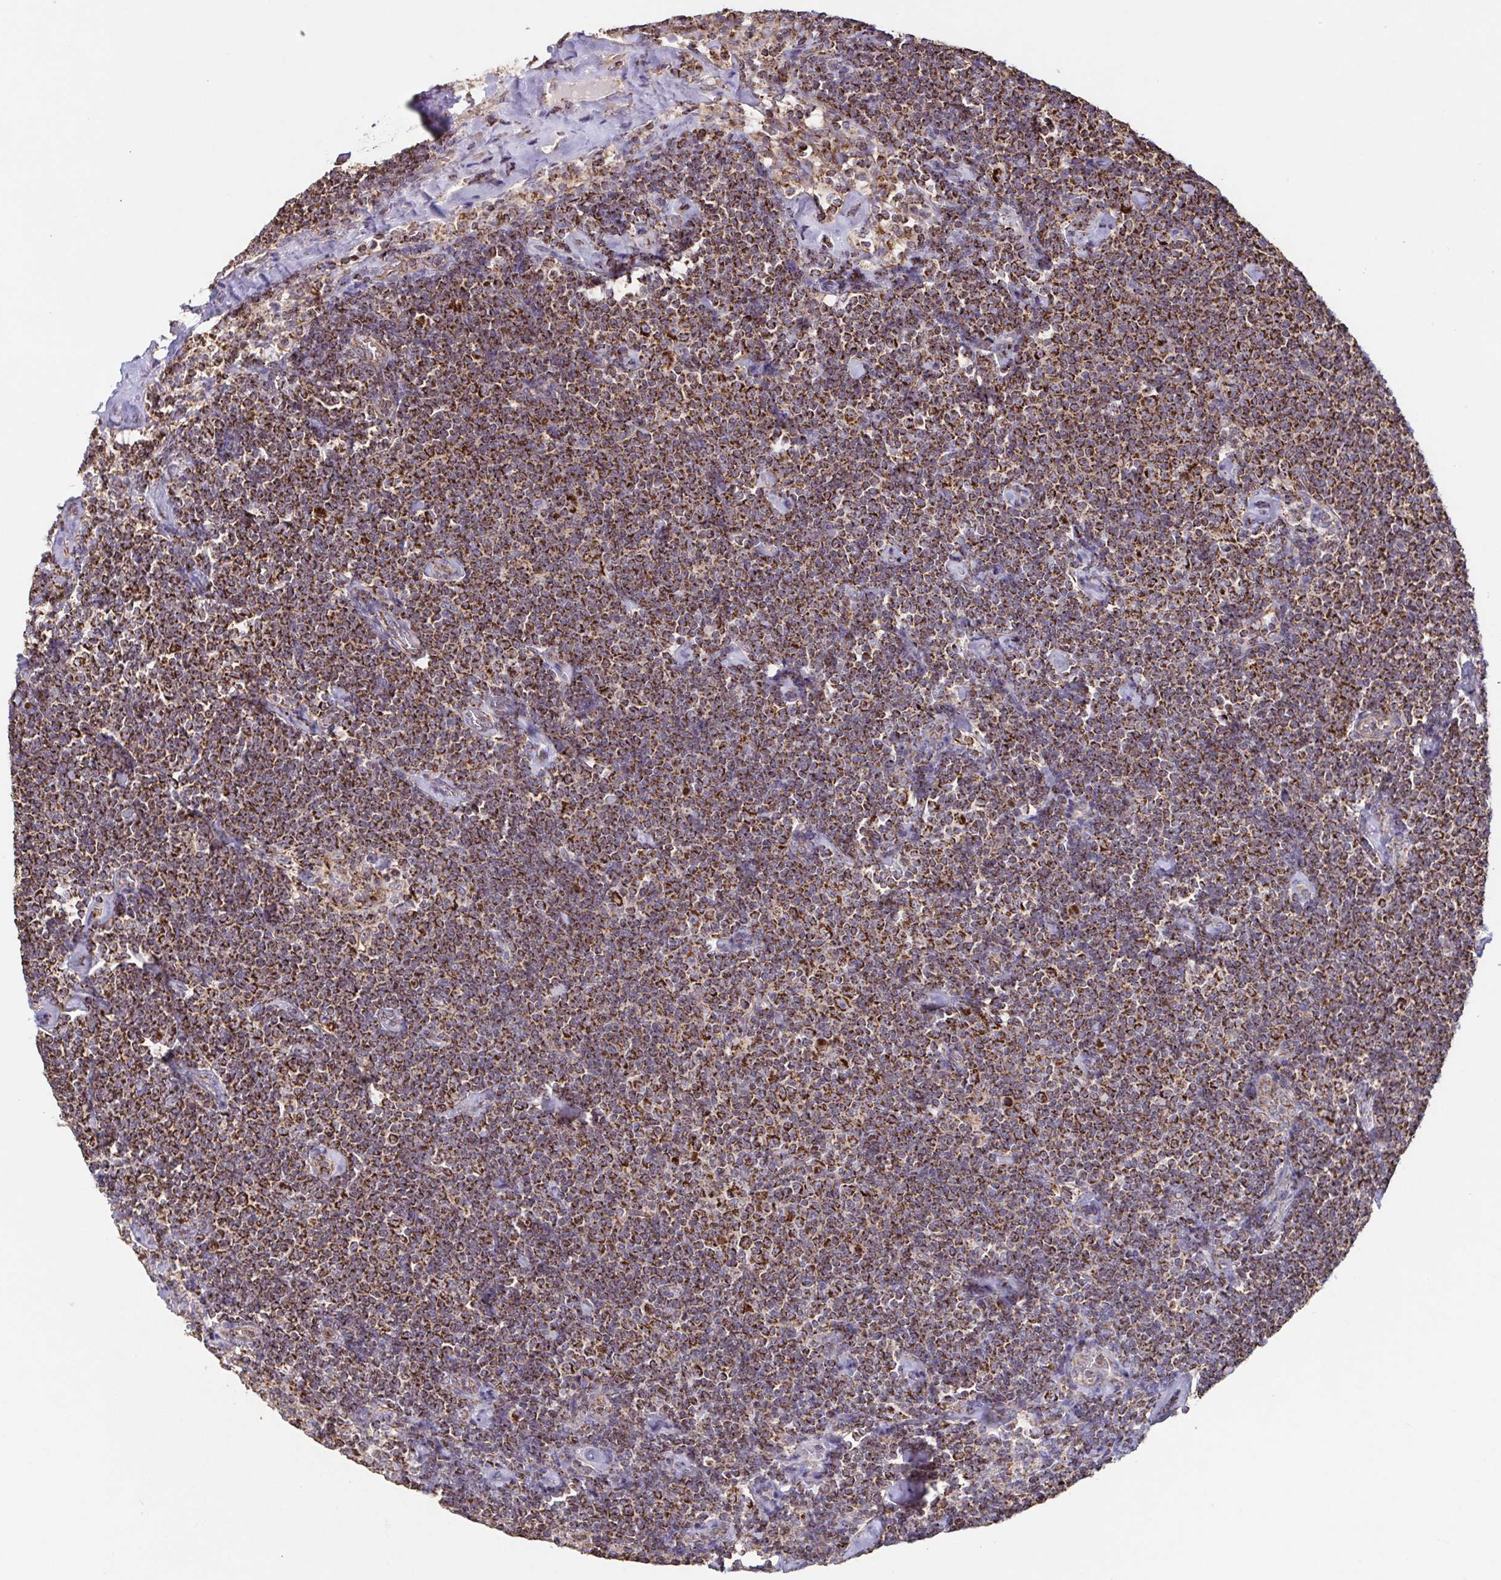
{"staining": {"intensity": "strong", "quantity": ">75%", "location": "cytoplasmic/membranous"}, "tissue": "lymphoma", "cell_type": "Tumor cells", "image_type": "cancer", "snomed": [{"axis": "morphology", "description": "Malignant lymphoma, non-Hodgkin's type, Low grade"}, {"axis": "topography", "description": "Lymph node"}], "caption": "This photomicrograph exhibits immunohistochemistry staining of lymphoma, with high strong cytoplasmic/membranous positivity in about >75% of tumor cells.", "gene": "DIP2B", "patient": {"sex": "male", "age": 81}}